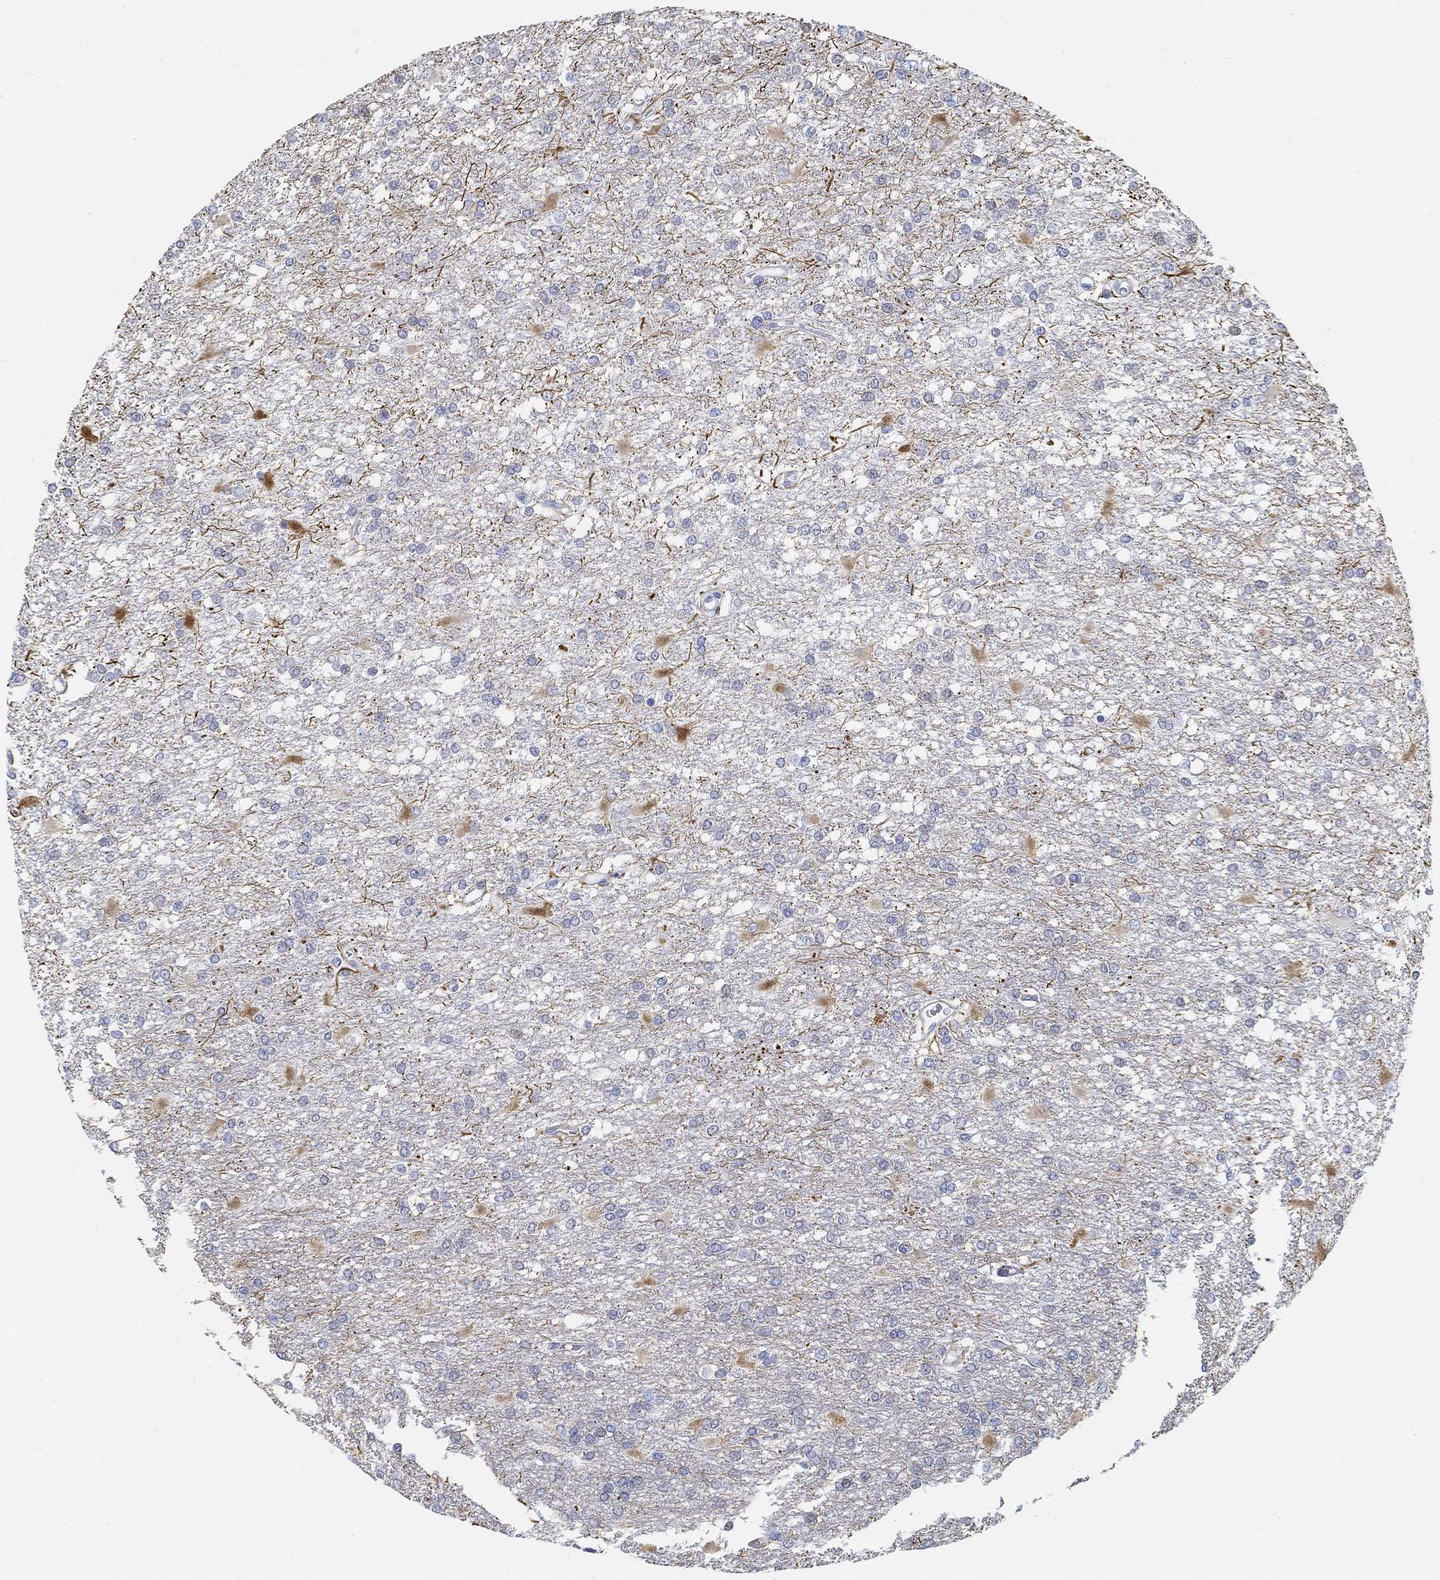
{"staining": {"intensity": "strong", "quantity": "<25%", "location": "cytoplasmic/membranous"}, "tissue": "glioma", "cell_type": "Tumor cells", "image_type": "cancer", "snomed": [{"axis": "morphology", "description": "Glioma, malignant, High grade"}, {"axis": "topography", "description": "Cerebral cortex"}], "caption": "High-power microscopy captured an IHC image of malignant glioma (high-grade), revealing strong cytoplasmic/membranous staining in about <25% of tumor cells. (DAB = brown stain, brightfield microscopy at high magnification).", "gene": "SNTG2", "patient": {"sex": "male", "age": 79}}